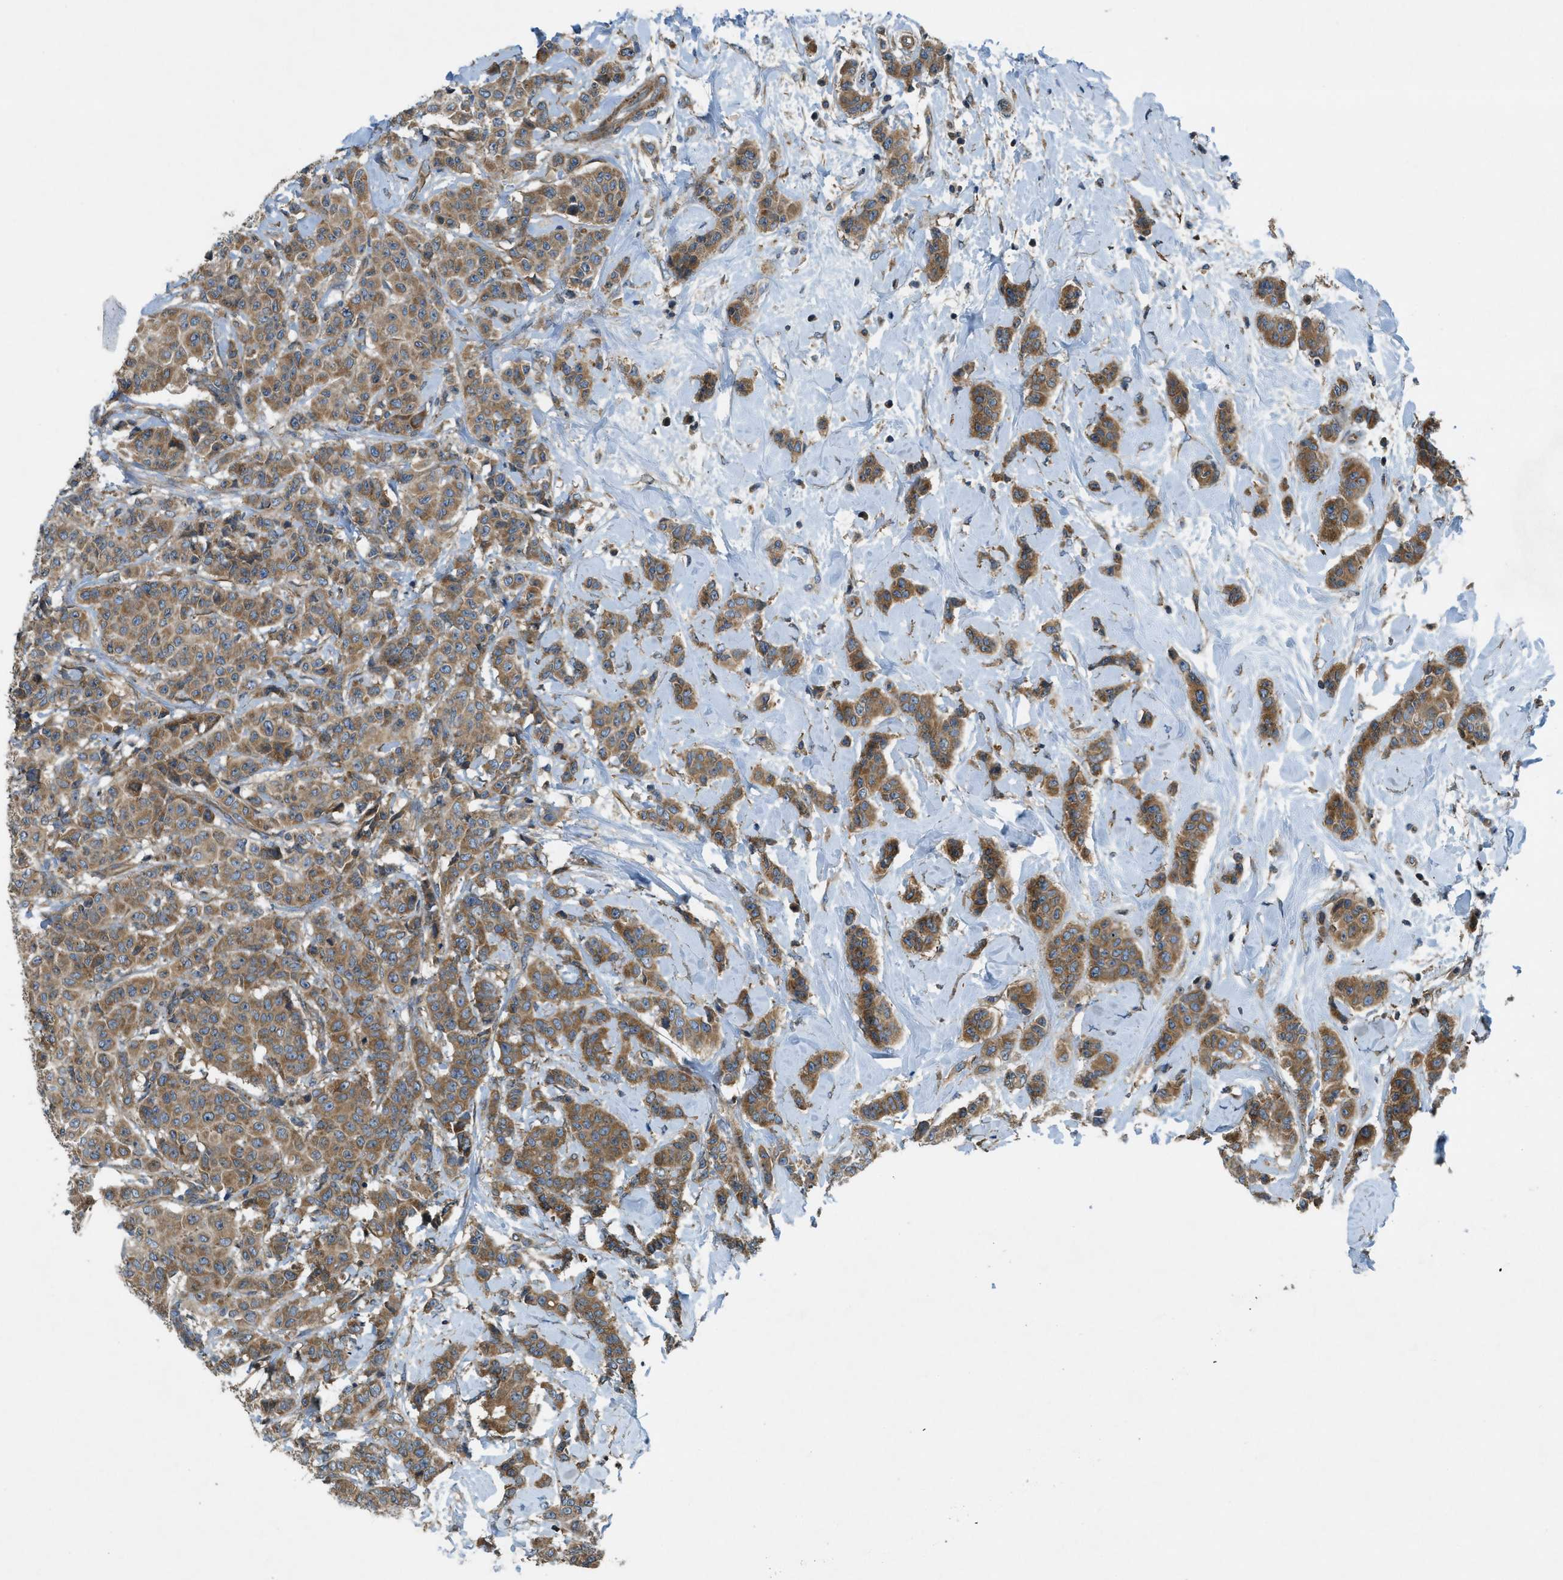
{"staining": {"intensity": "moderate", "quantity": ">75%", "location": "cytoplasmic/membranous"}, "tissue": "breast cancer", "cell_type": "Tumor cells", "image_type": "cancer", "snomed": [{"axis": "morphology", "description": "Normal tissue, NOS"}, {"axis": "morphology", "description": "Duct carcinoma"}, {"axis": "topography", "description": "Breast"}], "caption": "IHC image of breast intraductal carcinoma stained for a protein (brown), which displays medium levels of moderate cytoplasmic/membranous staining in about >75% of tumor cells.", "gene": "VEZT", "patient": {"sex": "female", "age": 40}}